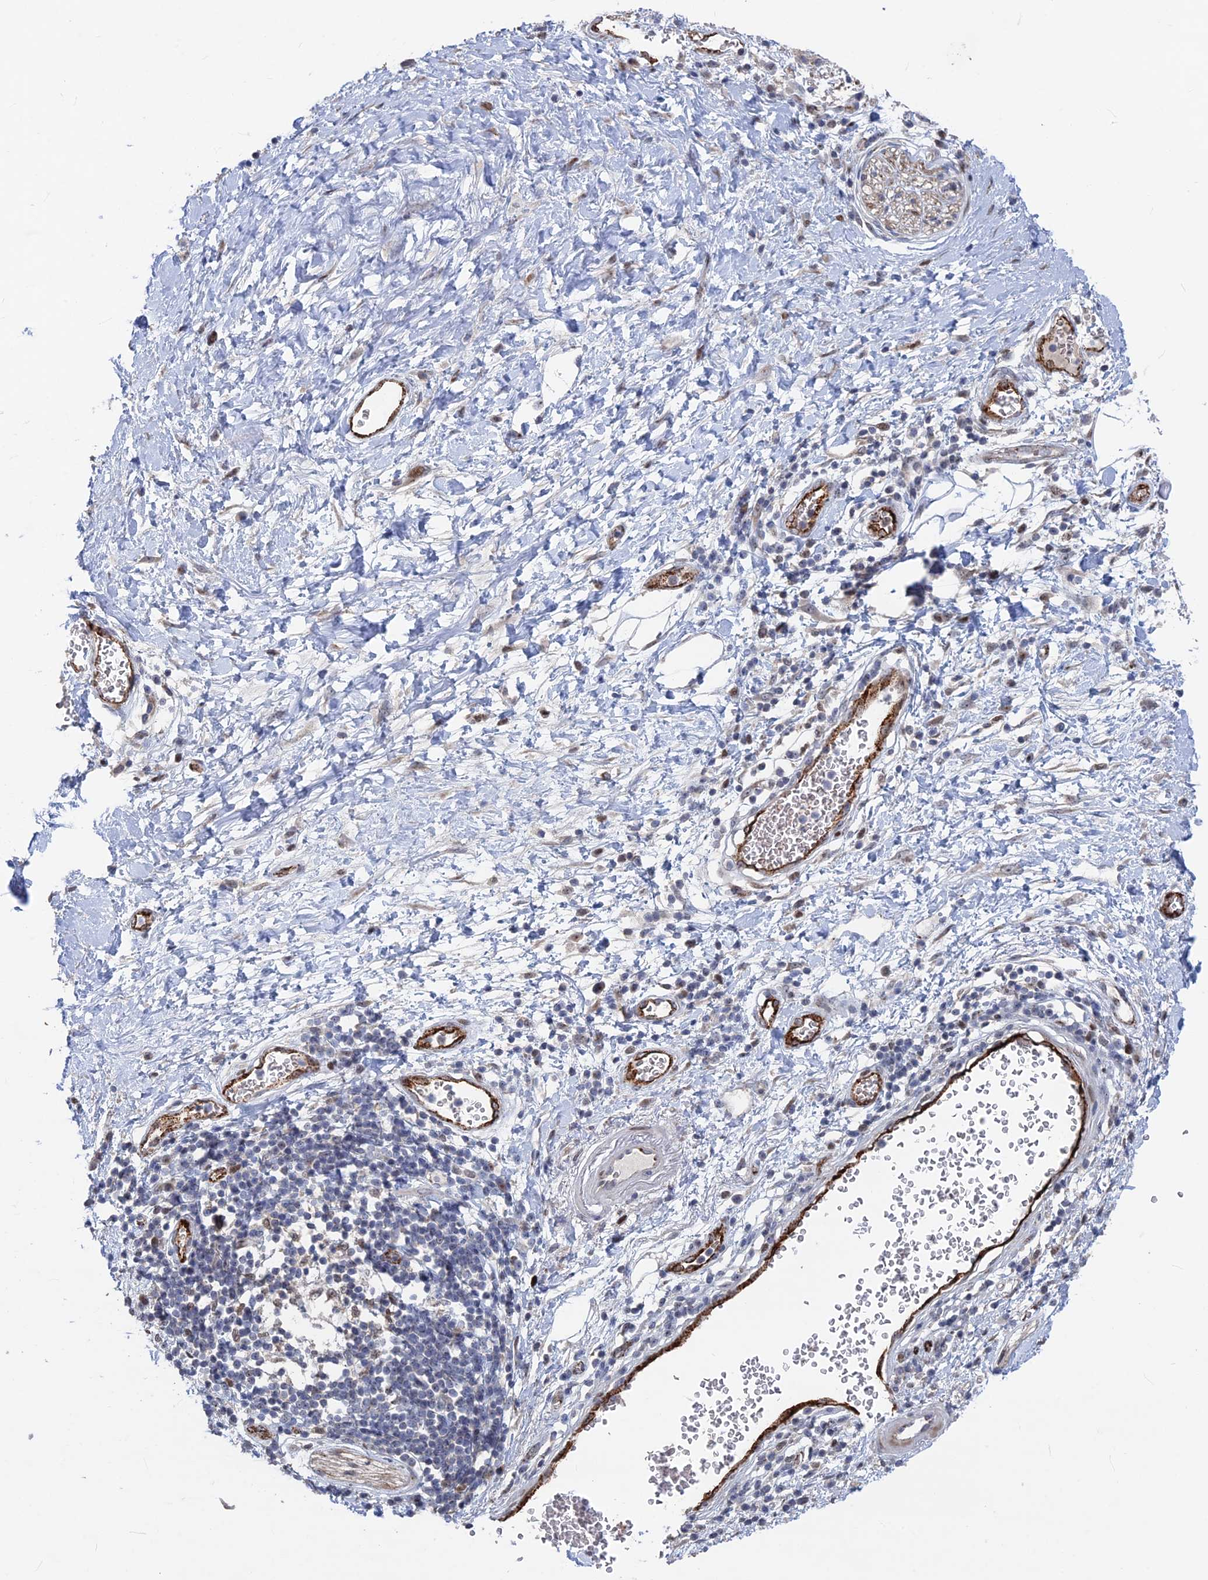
{"staining": {"intensity": "negative", "quantity": "none", "location": "none"}, "tissue": "adipose tissue", "cell_type": "Adipocytes", "image_type": "normal", "snomed": [{"axis": "morphology", "description": "Normal tissue, NOS"}, {"axis": "morphology", "description": "Adenocarcinoma, NOS"}, {"axis": "topography", "description": "Duodenum"}, {"axis": "topography", "description": "Peripheral nerve tissue"}], "caption": "Immunohistochemistry (IHC) histopathology image of normal adipose tissue stained for a protein (brown), which displays no staining in adipocytes. (DAB (3,3'-diaminobenzidine) immunohistochemistry (IHC) with hematoxylin counter stain).", "gene": "SH3D21", "patient": {"sex": "female", "age": 60}}